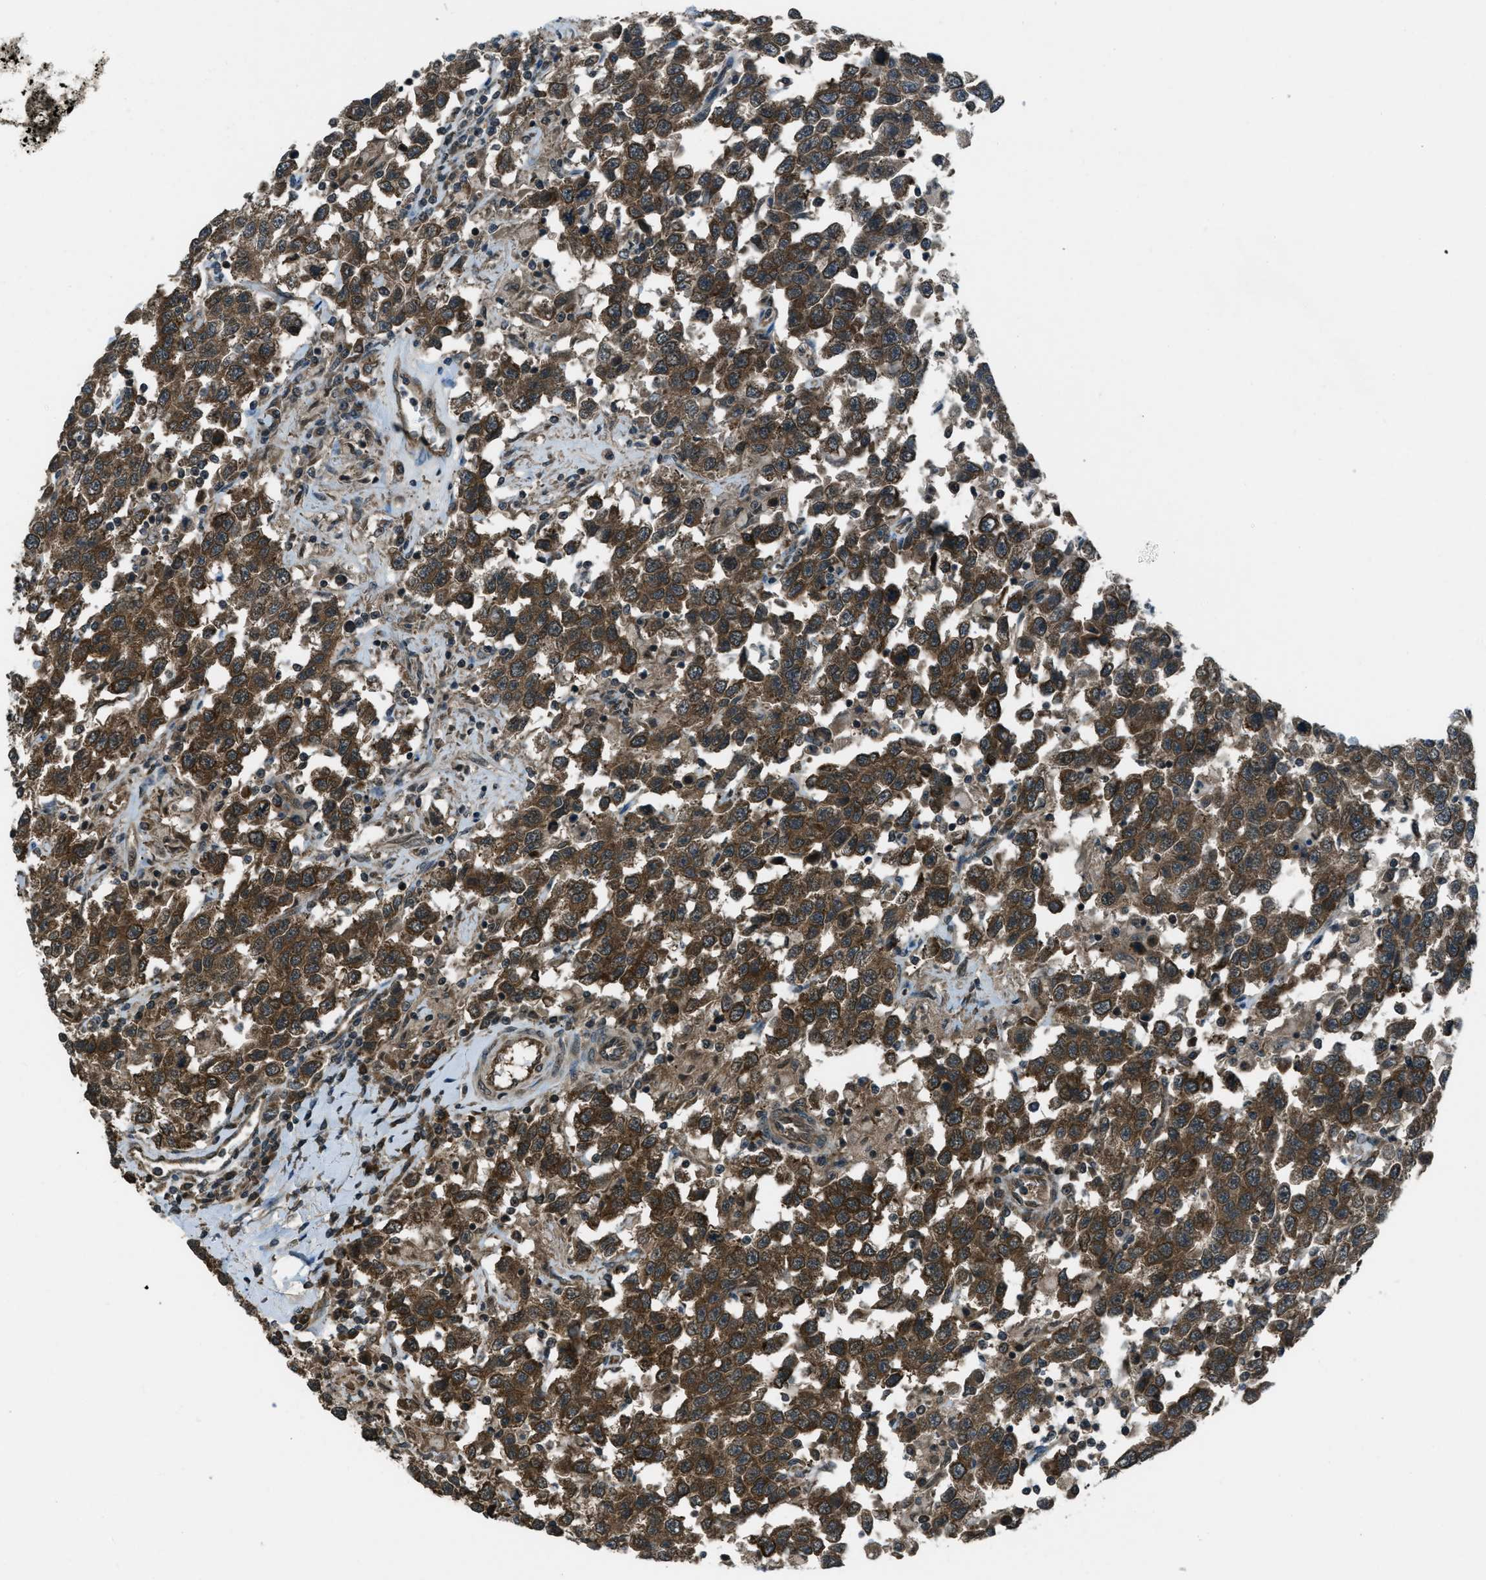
{"staining": {"intensity": "strong", "quantity": ">75%", "location": "cytoplasmic/membranous,nuclear"}, "tissue": "testis cancer", "cell_type": "Tumor cells", "image_type": "cancer", "snomed": [{"axis": "morphology", "description": "Seminoma, NOS"}, {"axis": "topography", "description": "Testis"}], "caption": "Tumor cells demonstrate strong cytoplasmic/membranous and nuclear expression in about >75% of cells in testis seminoma. (DAB (3,3'-diaminobenzidine) = brown stain, brightfield microscopy at high magnification).", "gene": "ASAP2", "patient": {"sex": "male", "age": 41}}